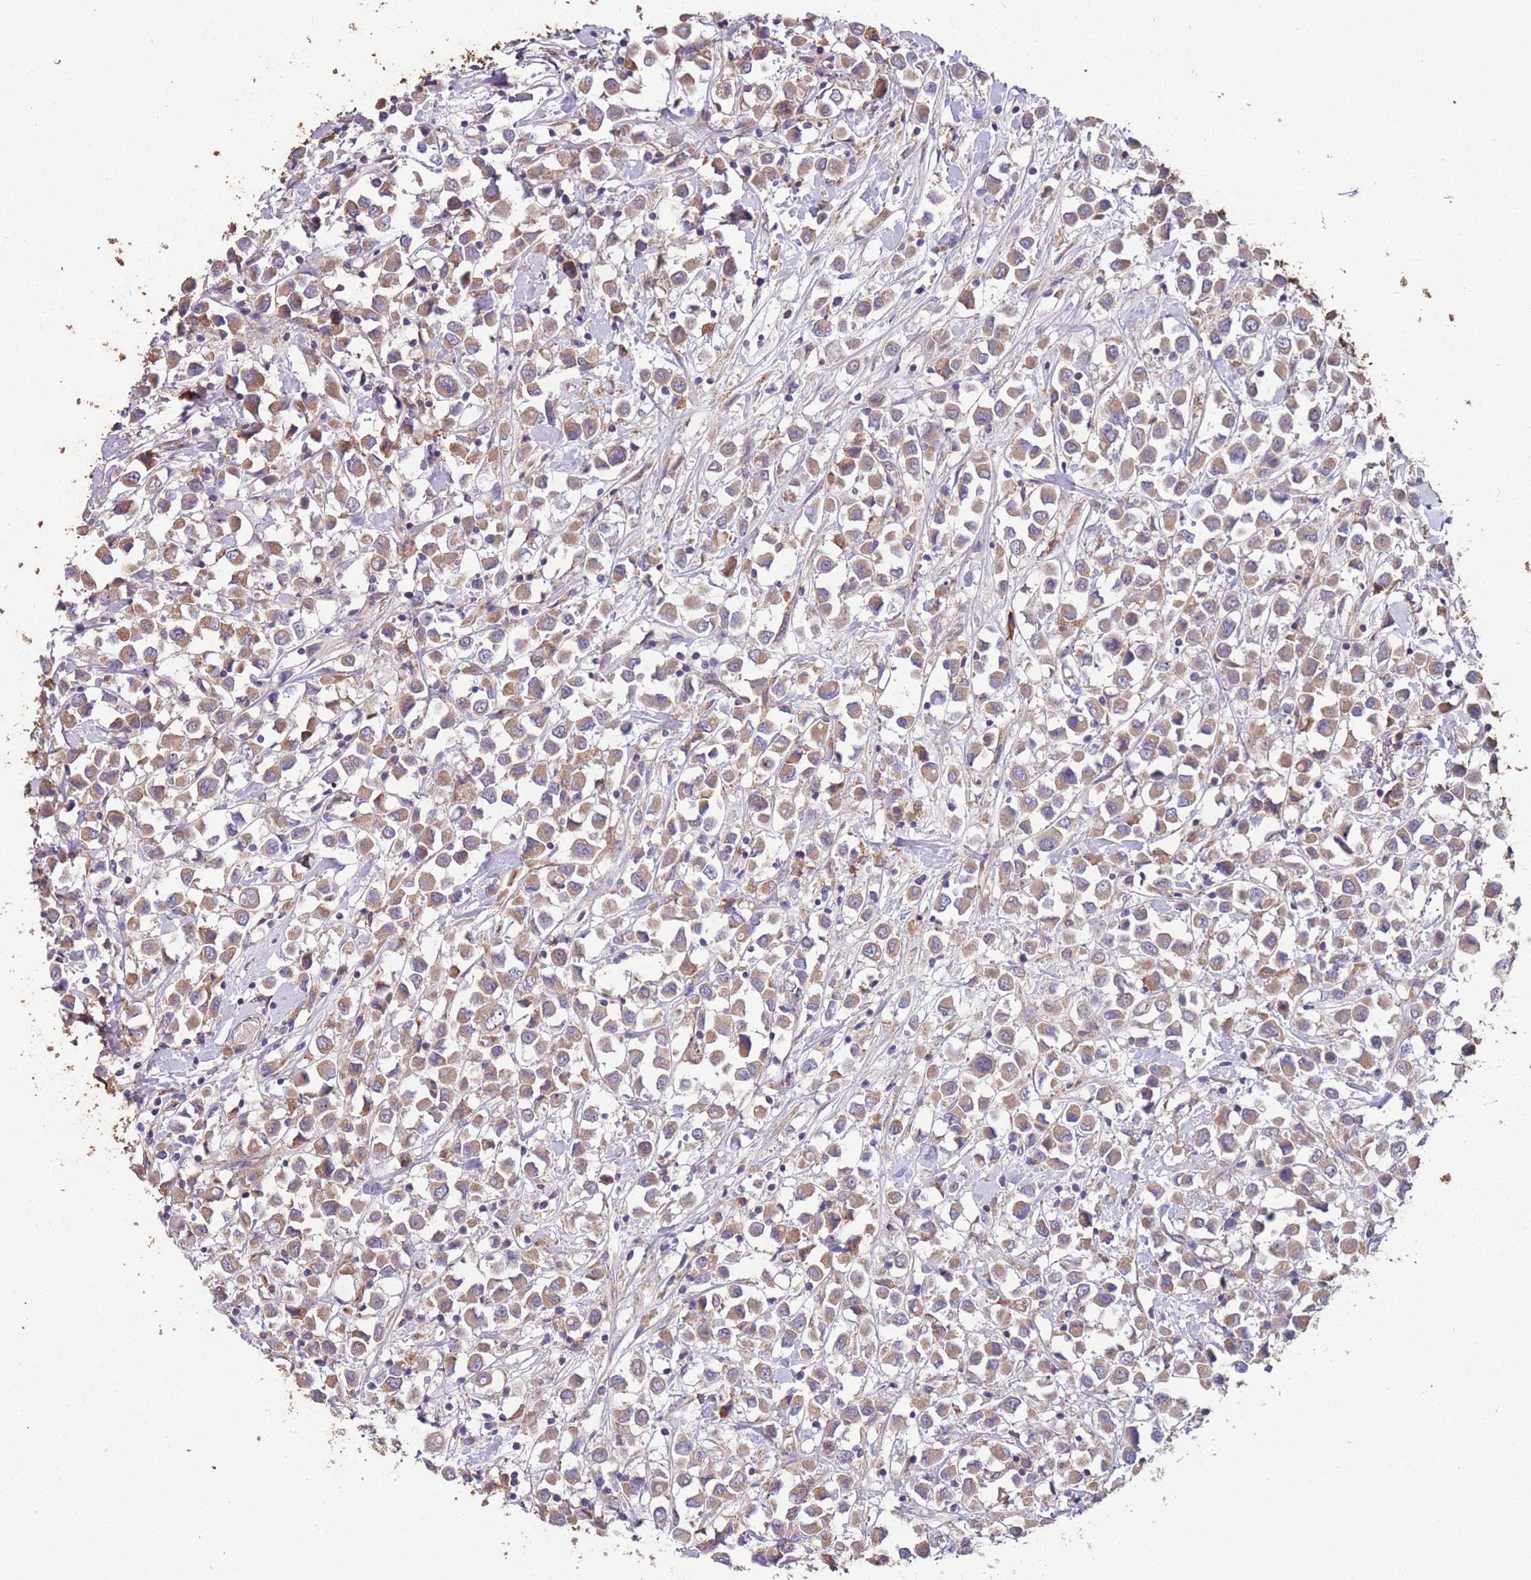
{"staining": {"intensity": "moderate", "quantity": ">75%", "location": "cytoplasmic/membranous"}, "tissue": "breast cancer", "cell_type": "Tumor cells", "image_type": "cancer", "snomed": [{"axis": "morphology", "description": "Duct carcinoma"}, {"axis": "topography", "description": "Breast"}], "caption": "This histopathology image shows immunohistochemistry staining of human breast invasive ductal carcinoma, with medium moderate cytoplasmic/membranous staining in about >75% of tumor cells.", "gene": "STIM2", "patient": {"sex": "female", "age": 61}}